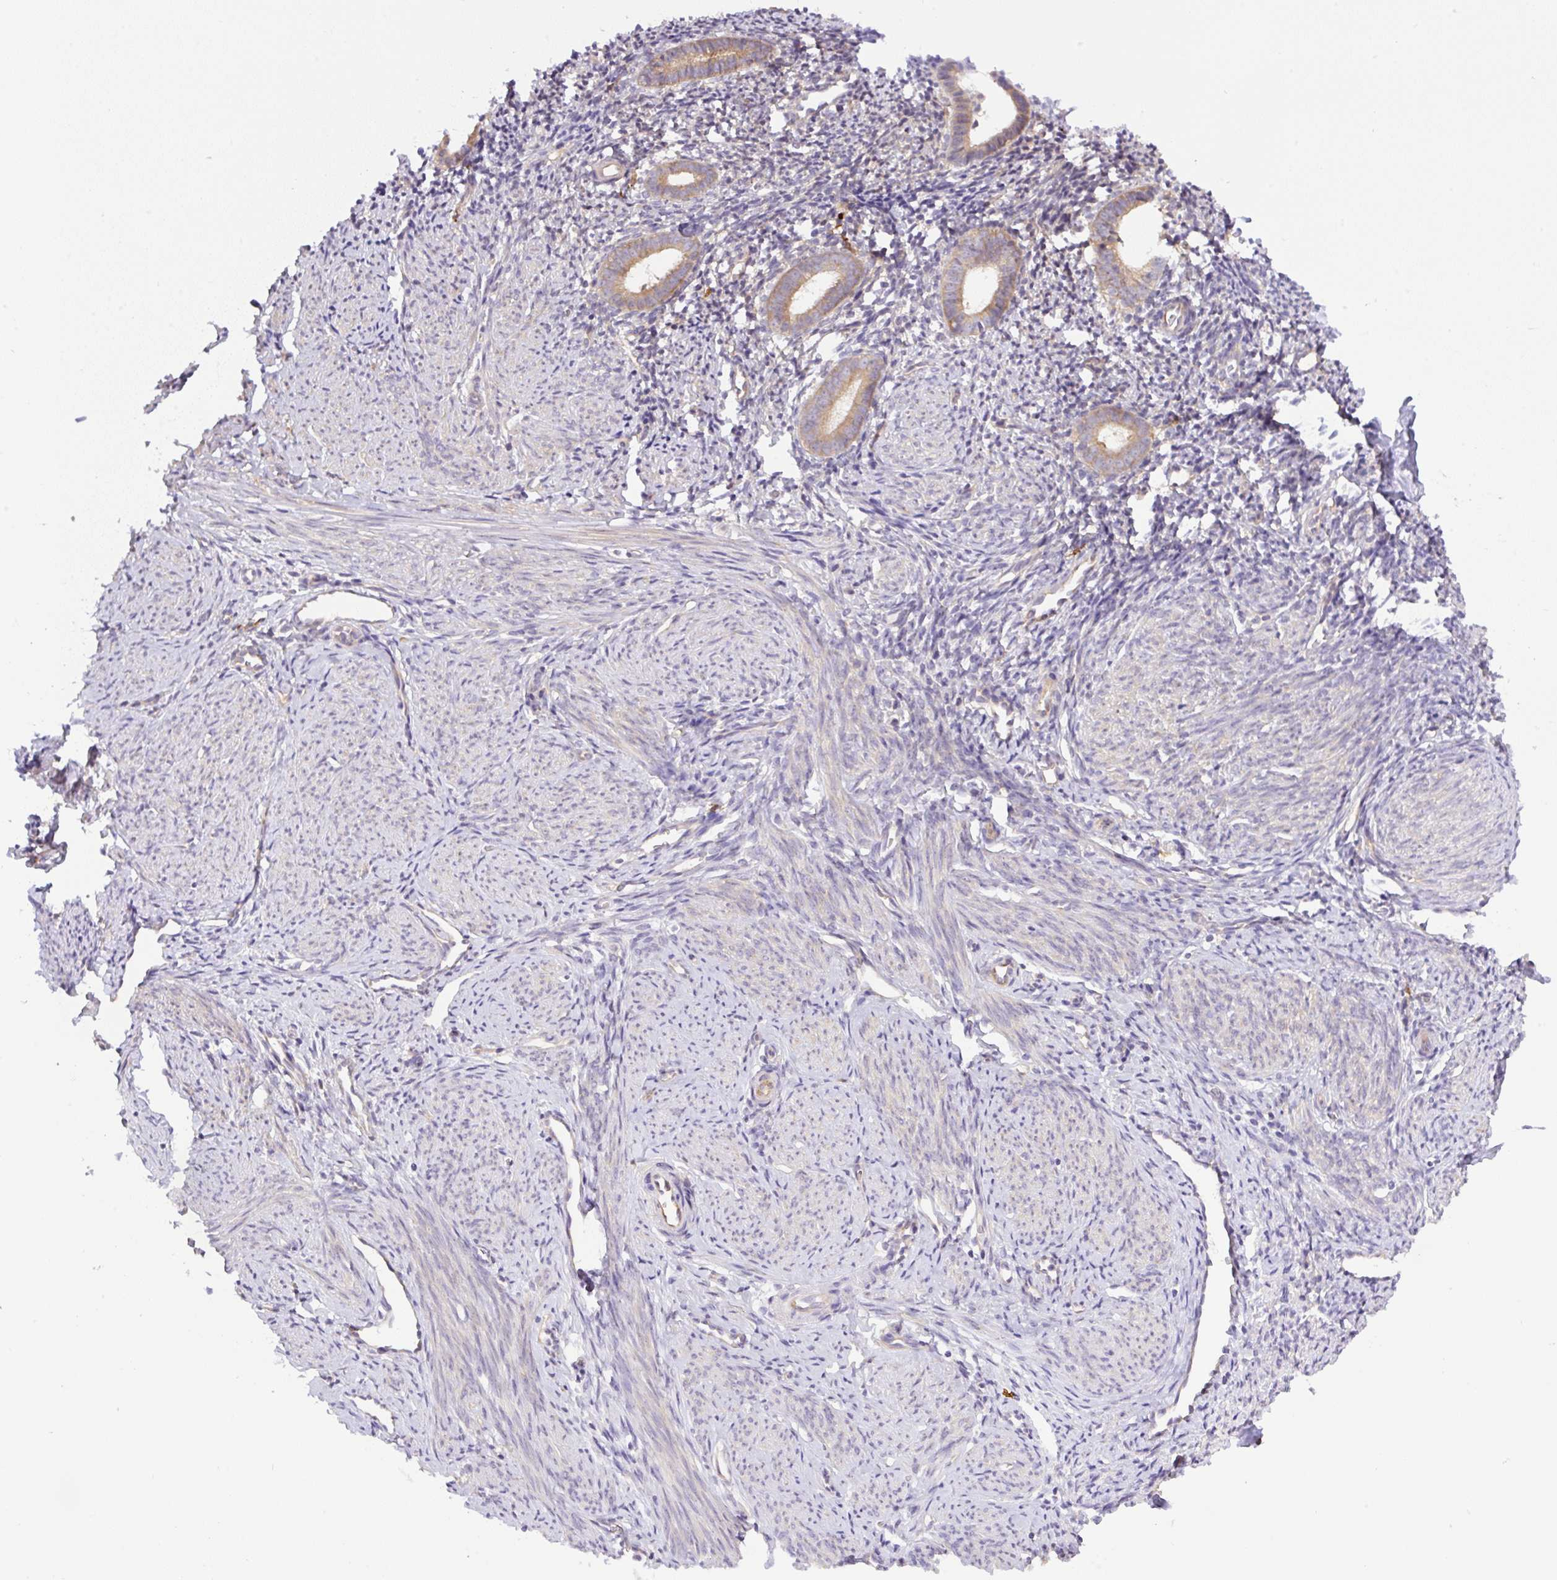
{"staining": {"intensity": "negative", "quantity": "none", "location": "none"}, "tissue": "endometrium", "cell_type": "Cells in endometrial stroma", "image_type": "normal", "snomed": [{"axis": "morphology", "description": "Normal tissue, NOS"}, {"axis": "topography", "description": "Endometrium"}], "caption": "DAB (3,3'-diaminobenzidine) immunohistochemical staining of normal endometrium exhibits no significant staining in cells in endometrial stroma. Brightfield microscopy of immunohistochemistry (IHC) stained with DAB (brown) and hematoxylin (blue), captured at high magnification.", "gene": "CAMK2A", "patient": {"sex": "female", "age": 39}}